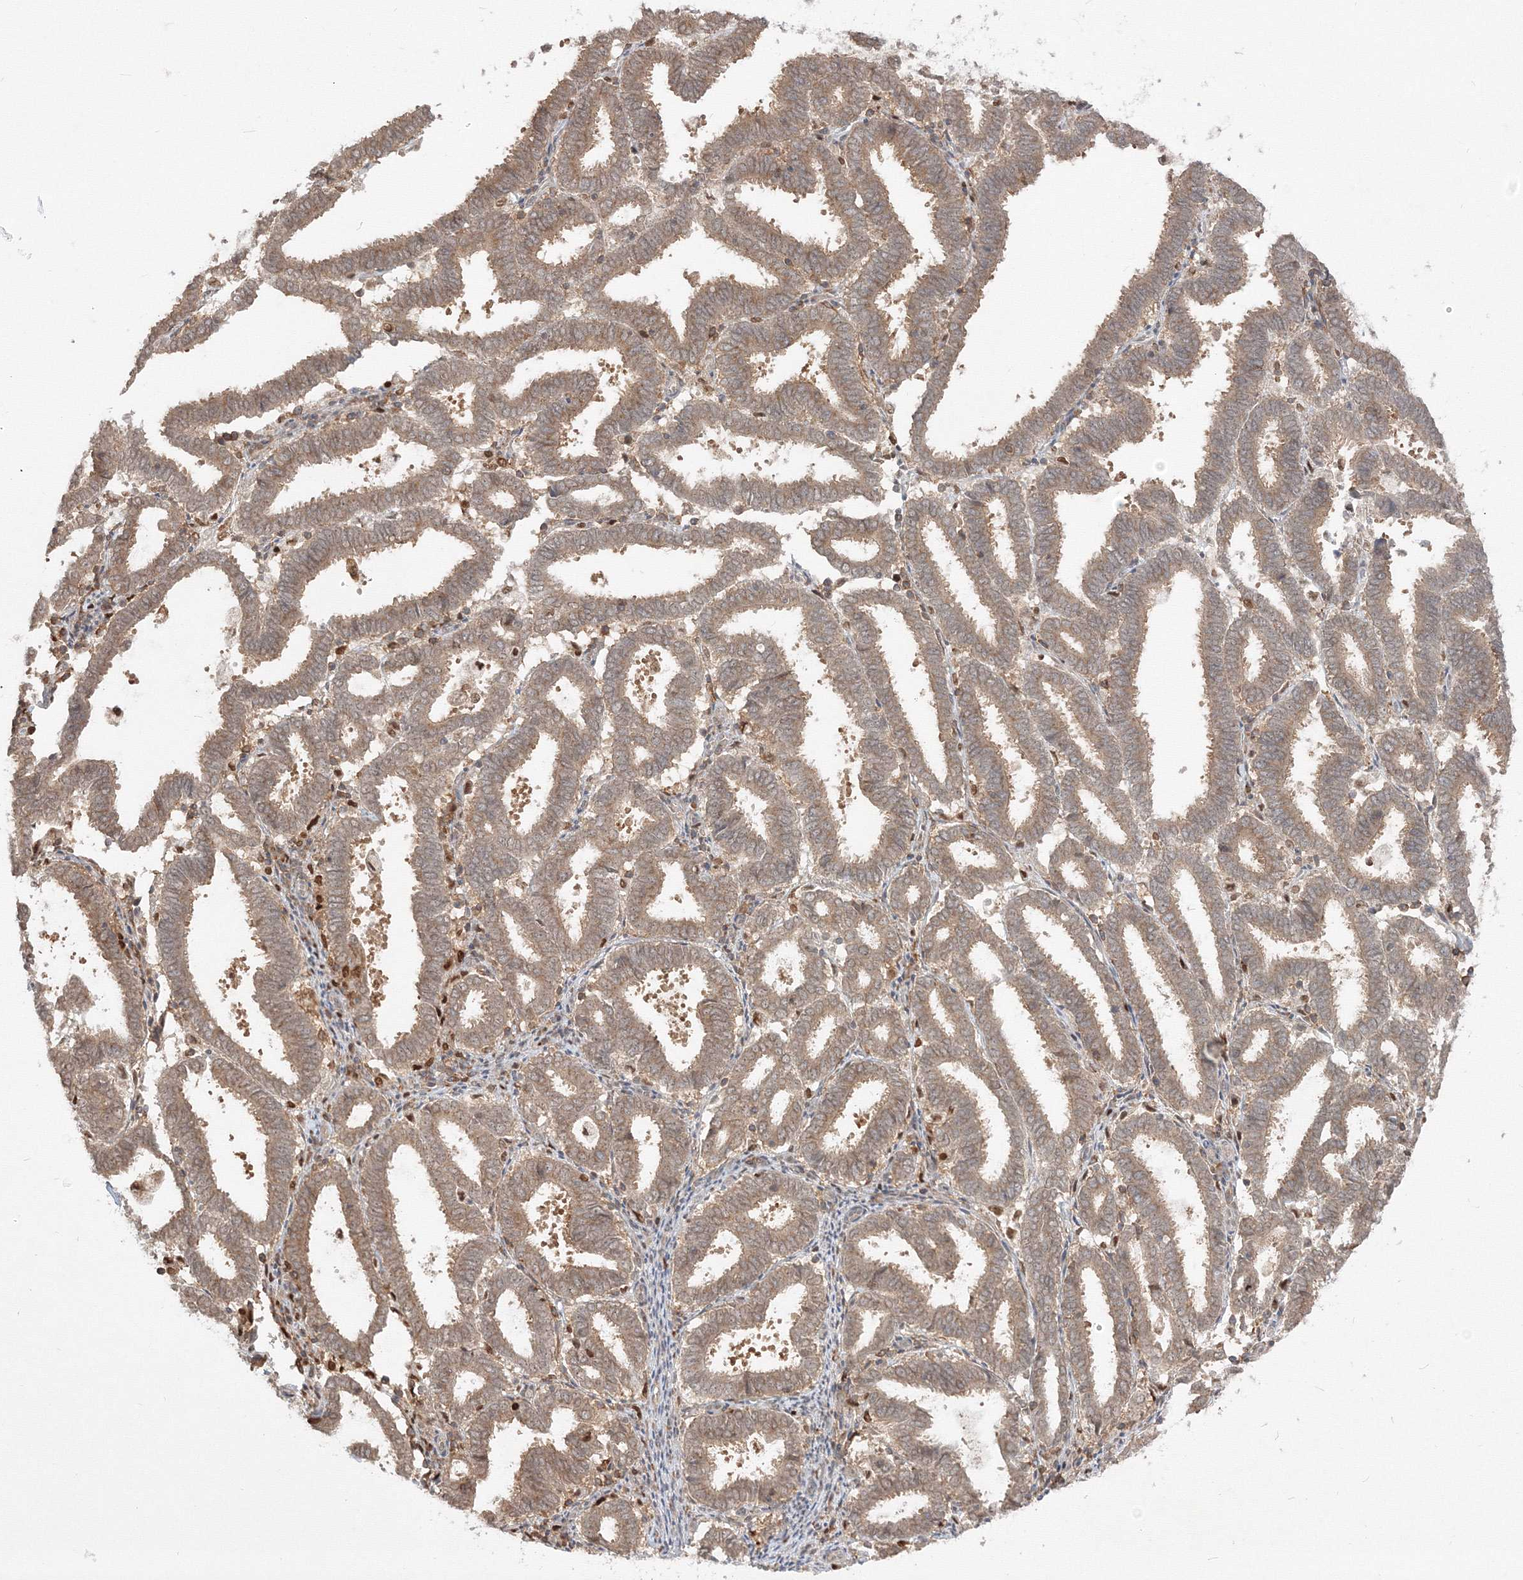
{"staining": {"intensity": "moderate", "quantity": ">75%", "location": "cytoplasmic/membranous"}, "tissue": "endometrial cancer", "cell_type": "Tumor cells", "image_type": "cancer", "snomed": [{"axis": "morphology", "description": "Adenocarcinoma, NOS"}, {"axis": "topography", "description": "Uterus"}], "caption": "Protein positivity by immunohistochemistry displays moderate cytoplasmic/membranous staining in approximately >75% of tumor cells in adenocarcinoma (endometrial).", "gene": "TMEM50B", "patient": {"sex": "female", "age": 83}}